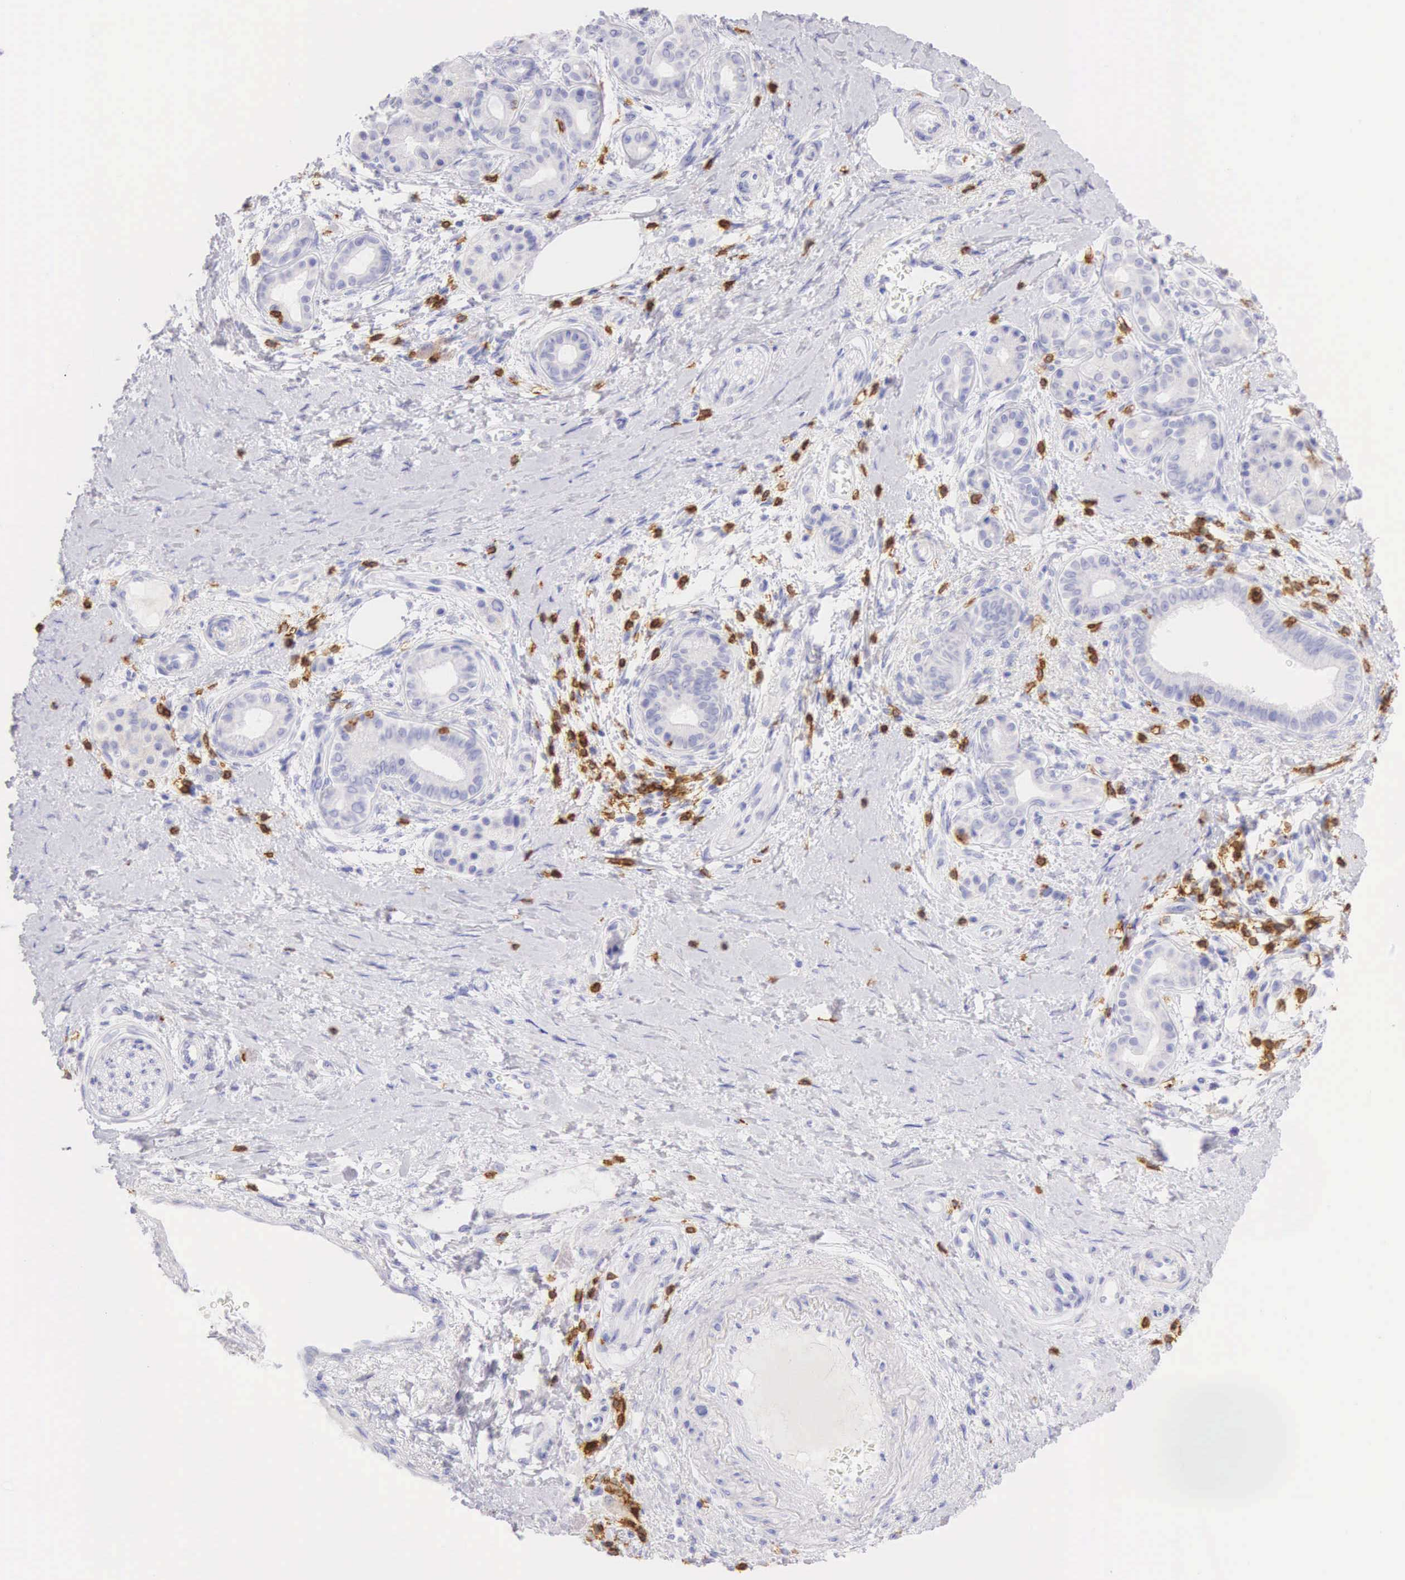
{"staining": {"intensity": "negative", "quantity": "none", "location": "none"}, "tissue": "pancreatic cancer", "cell_type": "Tumor cells", "image_type": "cancer", "snomed": [{"axis": "morphology", "description": "Adenocarcinoma, NOS"}, {"axis": "topography", "description": "Pancreas"}], "caption": "The IHC micrograph has no significant staining in tumor cells of pancreatic adenocarcinoma tissue.", "gene": "CD3E", "patient": {"sex": "female", "age": 66}}